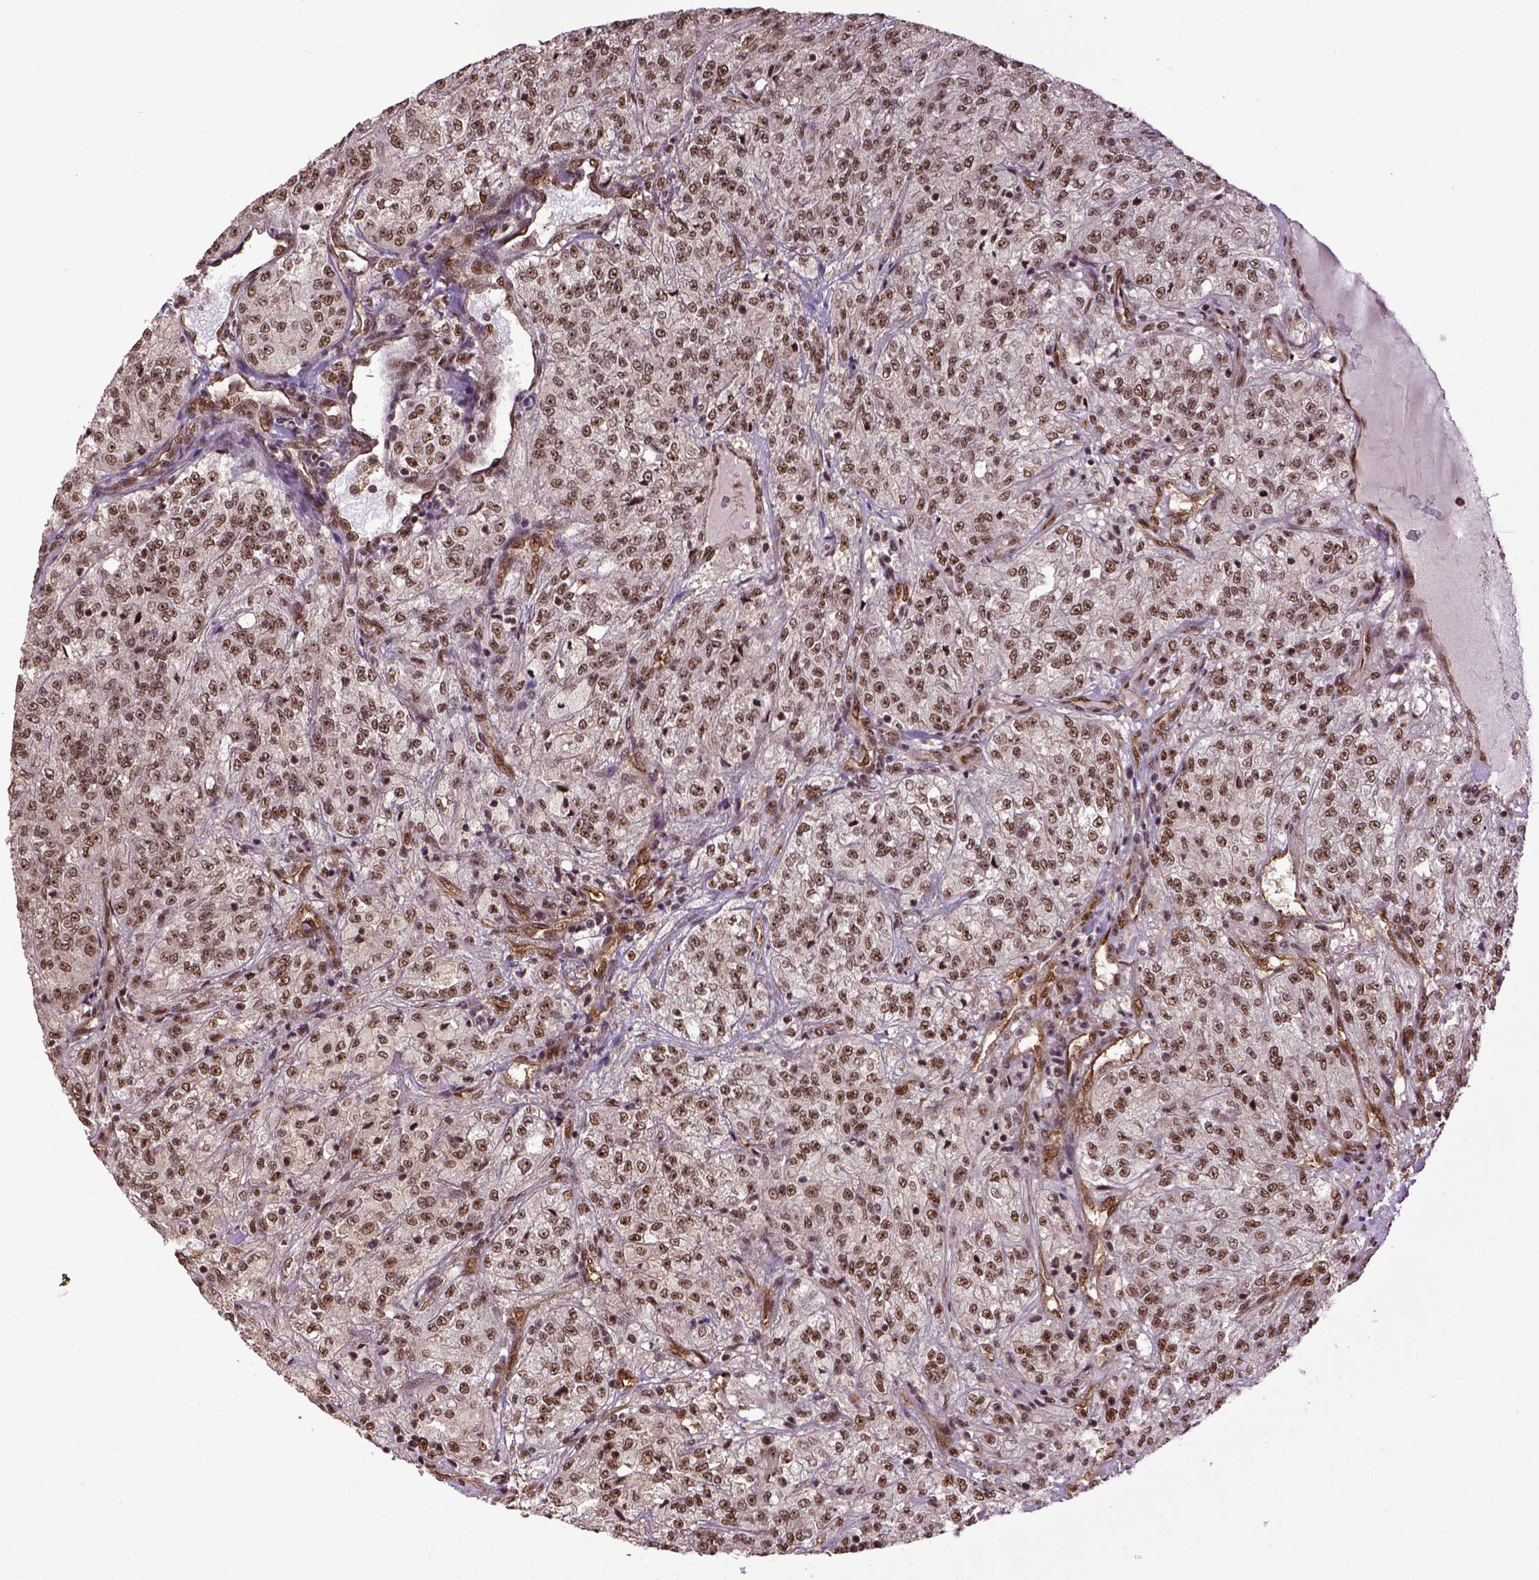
{"staining": {"intensity": "moderate", "quantity": ">75%", "location": "nuclear"}, "tissue": "renal cancer", "cell_type": "Tumor cells", "image_type": "cancer", "snomed": [{"axis": "morphology", "description": "Adenocarcinoma, NOS"}, {"axis": "topography", "description": "Kidney"}], "caption": "Immunohistochemical staining of renal cancer (adenocarcinoma) shows medium levels of moderate nuclear staining in about >75% of tumor cells.", "gene": "PPIG", "patient": {"sex": "female", "age": 63}}